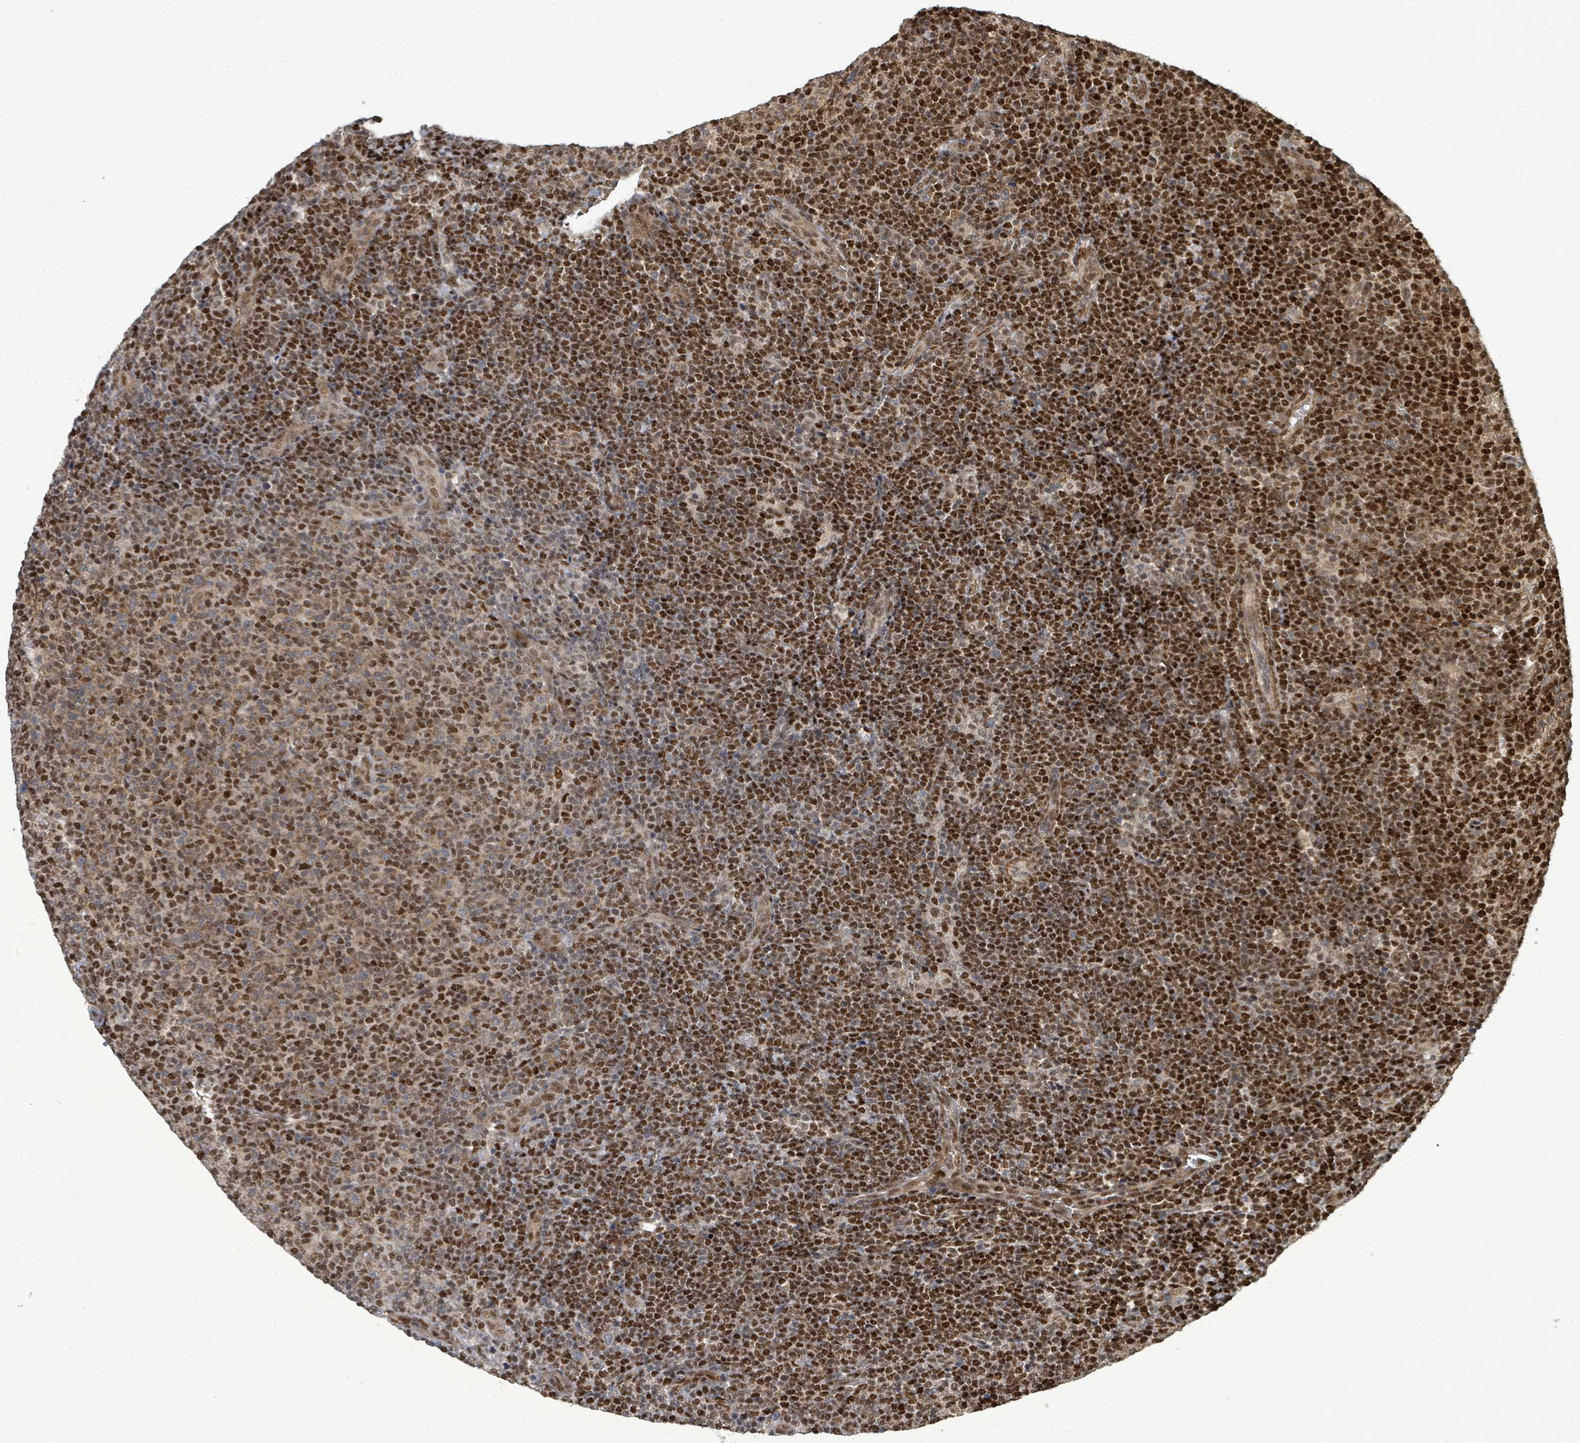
{"staining": {"intensity": "strong", "quantity": ">75%", "location": "nuclear"}, "tissue": "lymphoma", "cell_type": "Tumor cells", "image_type": "cancer", "snomed": [{"axis": "morphology", "description": "Malignant lymphoma, non-Hodgkin's type, Low grade"}, {"axis": "topography", "description": "Lymph node"}], "caption": "Human lymphoma stained with a protein marker shows strong staining in tumor cells.", "gene": "TRDMT1", "patient": {"sex": "male", "age": 66}}